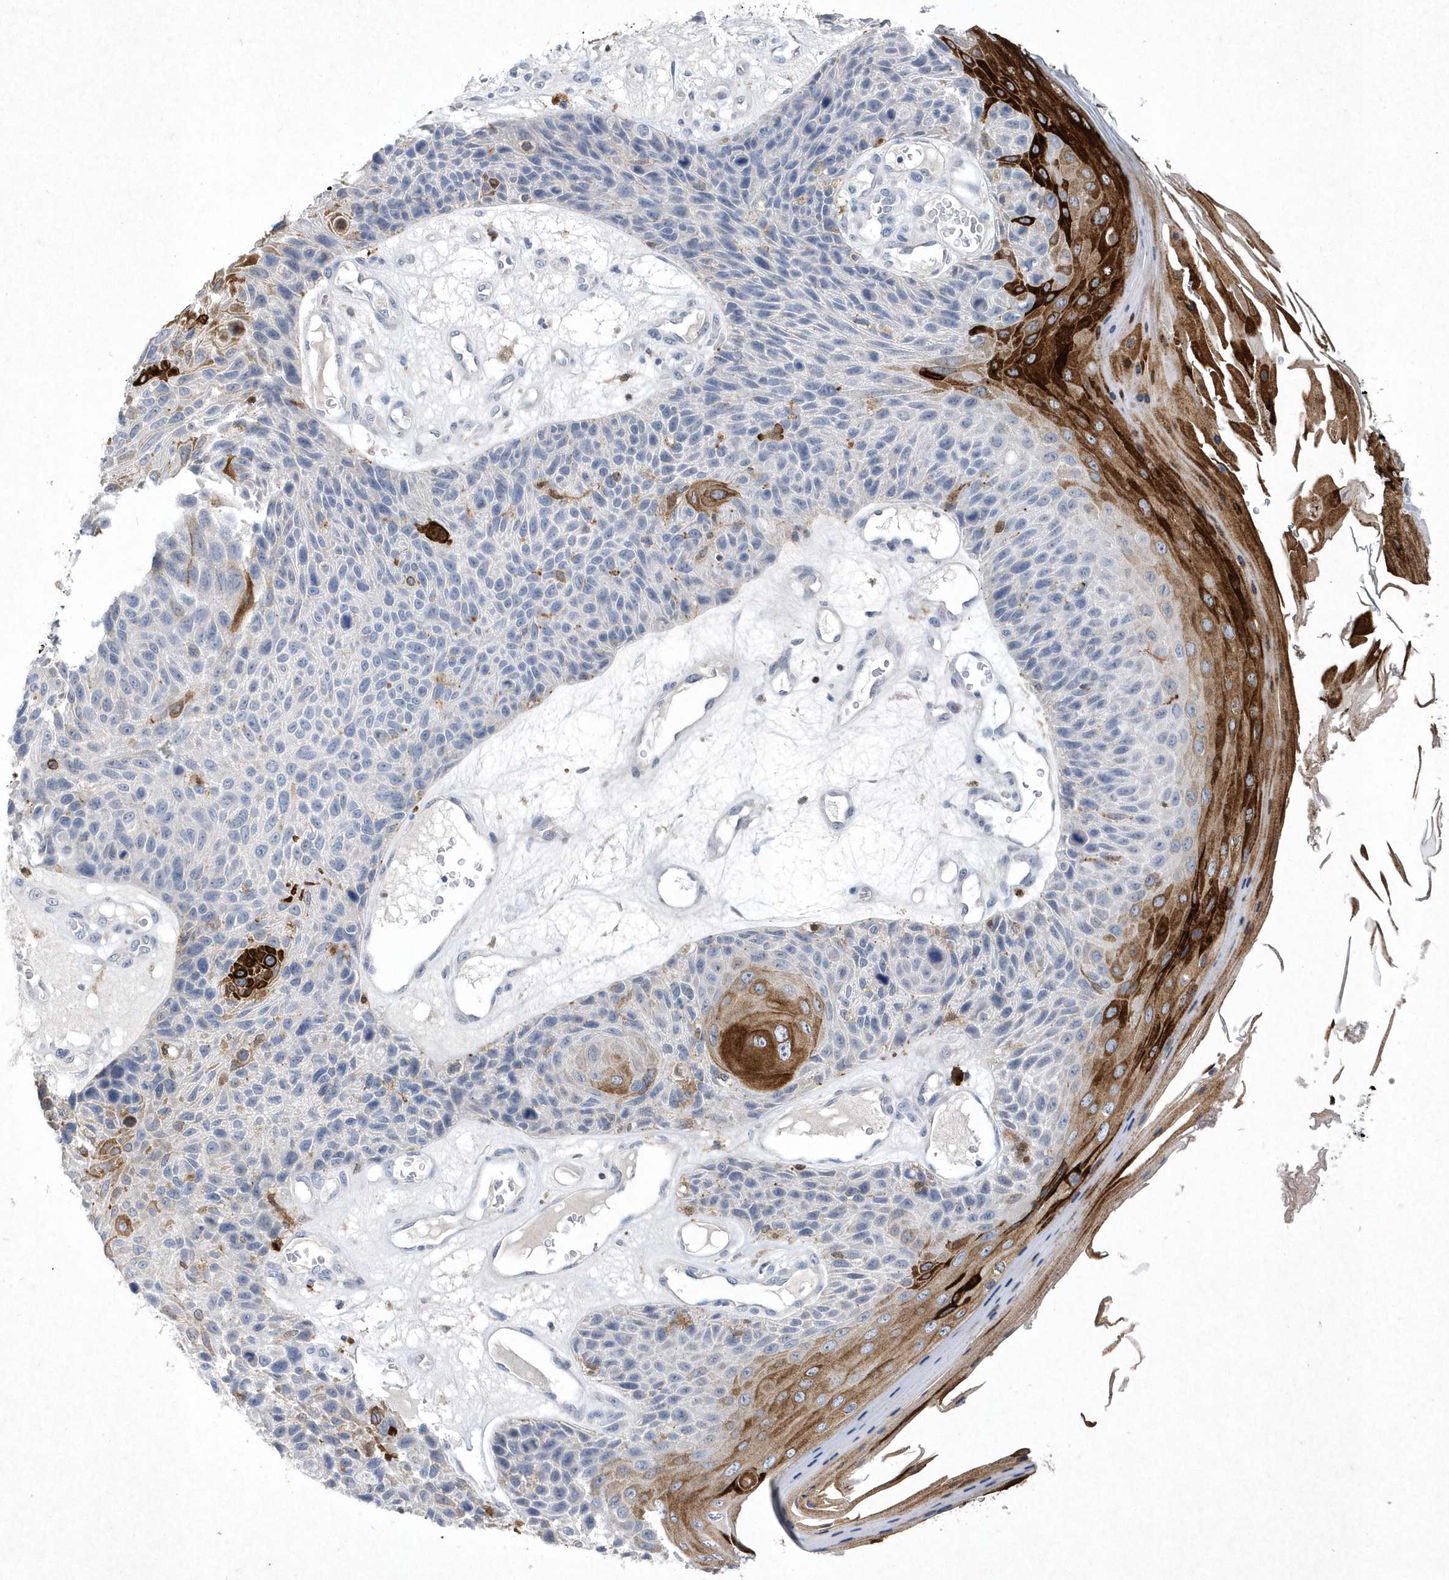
{"staining": {"intensity": "strong", "quantity": "<25%", "location": "cytoplasmic/membranous"}, "tissue": "skin cancer", "cell_type": "Tumor cells", "image_type": "cancer", "snomed": [{"axis": "morphology", "description": "Squamous cell carcinoma, NOS"}, {"axis": "topography", "description": "Skin"}], "caption": "Immunohistochemical staining of human skin cancer (squamous cell carcinoma) exhibits medium levels of strong cytoplasmic/membranous protein positivity in approximately <25% of tumor cells. Nuclei are stained in blue.", "gene": "BHLHA15", "patient": {"sex": "female", "age": 88}}